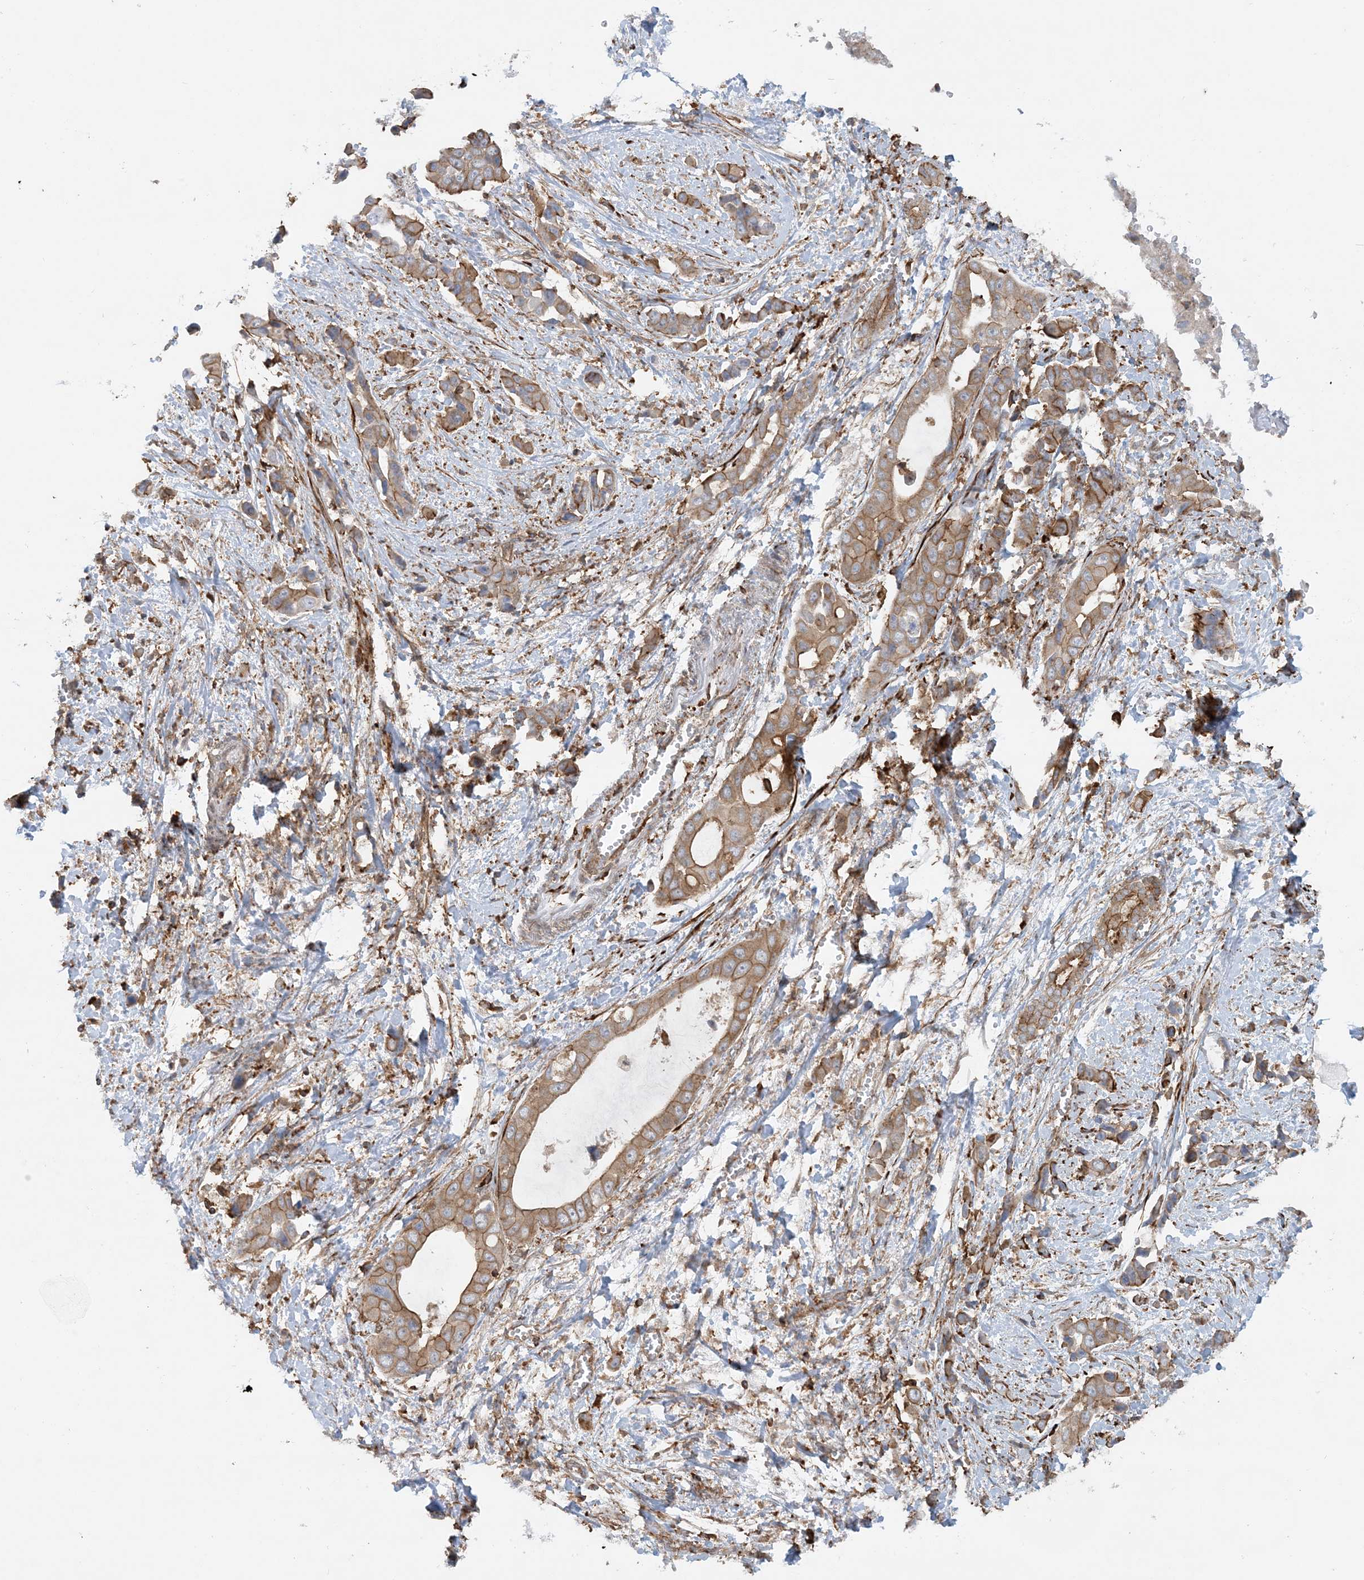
{"staining": {"intensity": "moderate", "quantity": ">75%", "location": "cytoplasmic/membranous"}, "tissue": "liver cancer", "cell_type": "Tumor cells", "image_type": "cancer", "snomed": [{"axis": "morphology", "description": "Cholangiocarcinoma"}, {"axis": "topography", "description": "Liver"}], "caption": "Moderate cytoplasmic/membranous protein staining is present in approximately >75% of tumor cells in liver cholangiocarcinoma.", "gene": "STAM2", "patient": {"sex": "female", "age": 52}}